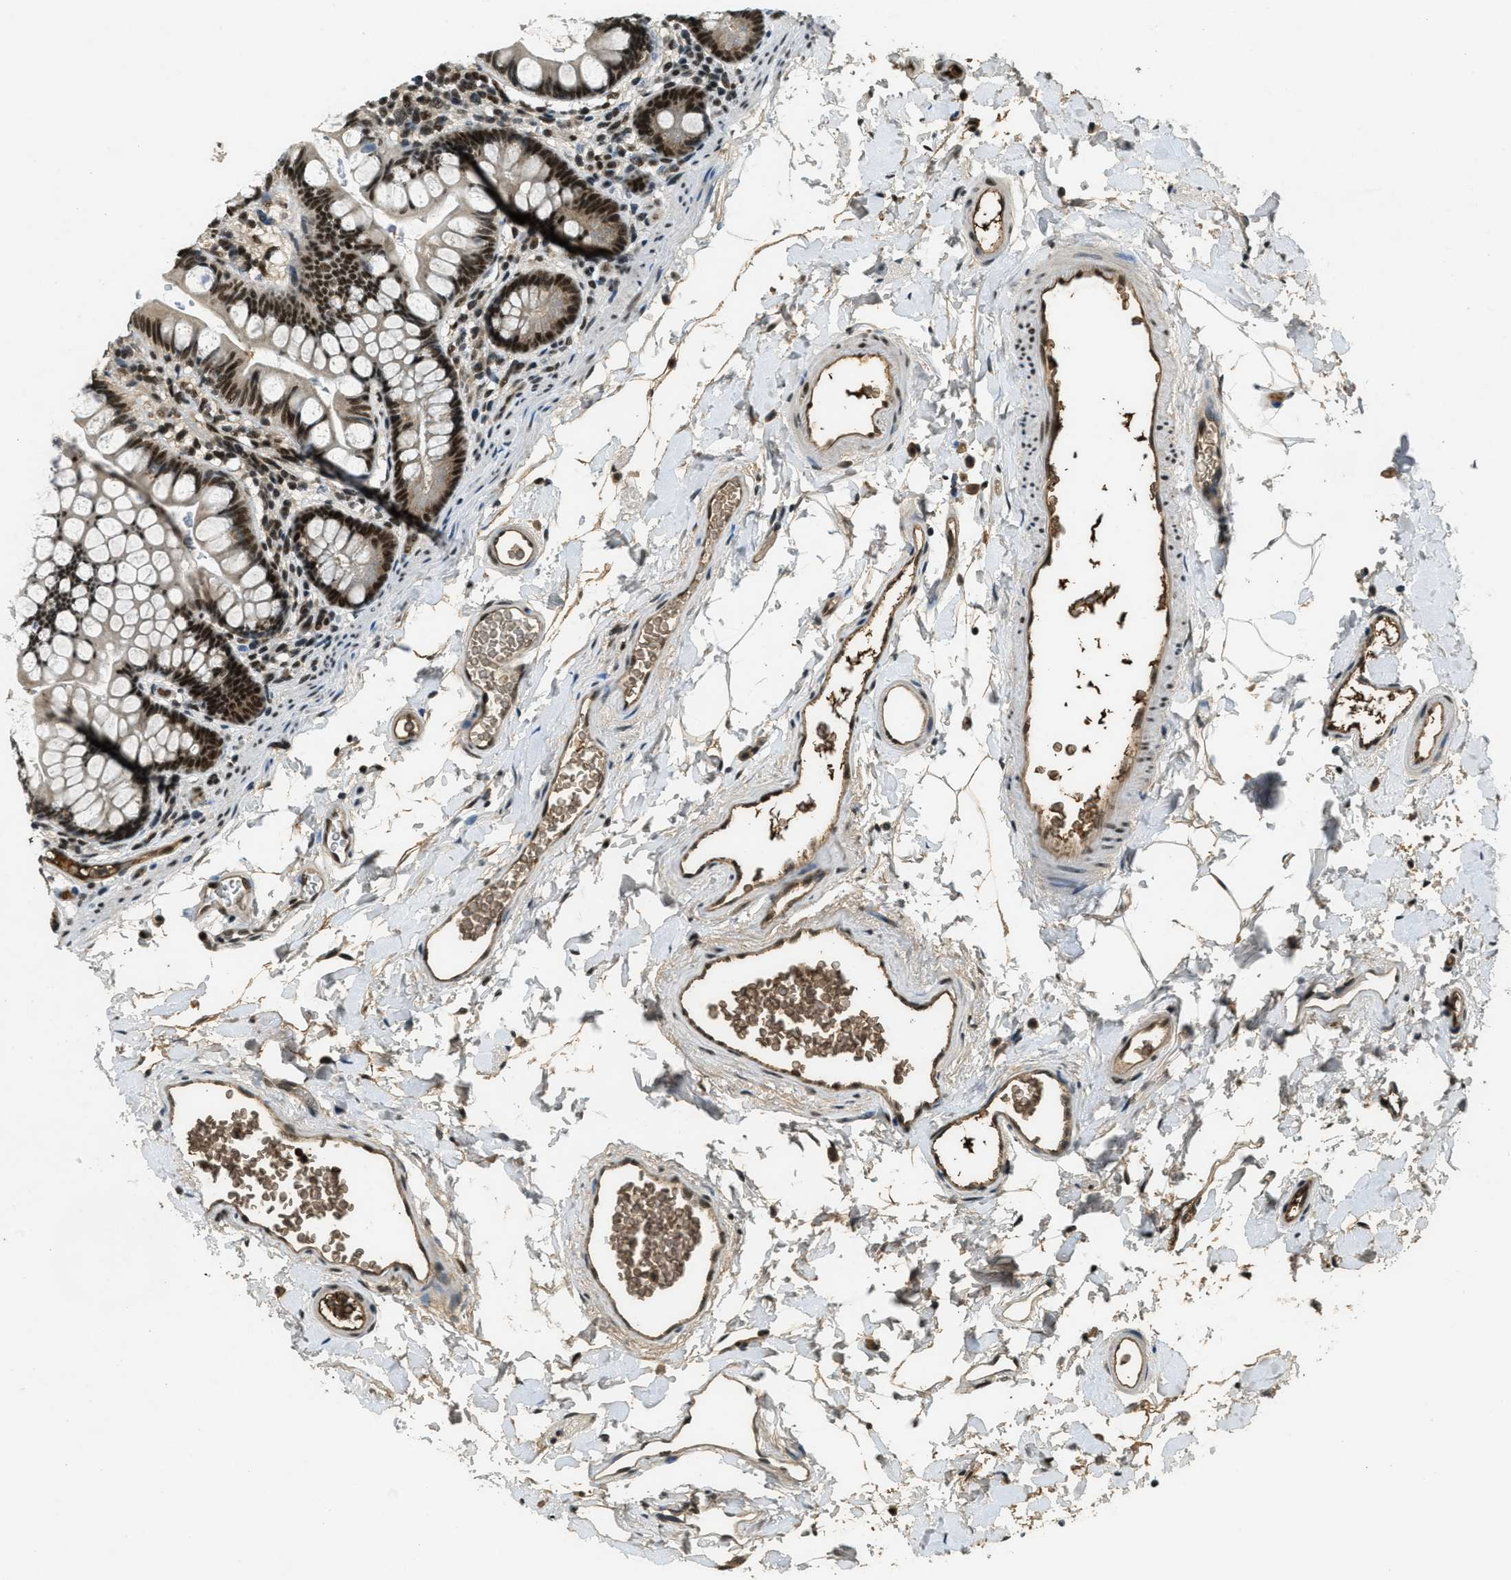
{"staining": {"intensity": "strong", "quantity": ">75%", "location": "nuclear"}, "tissue": "small intestine", "cell_type": "Glandular cells", "image_type": "normal", "snomed": [{"axis": "morphology", "description": "Normal tissue, NOS"}, {"axis": "topography", "description": "Small intestine"}], "caption": "Protein staining of benign small intestine displays strong nuclear positivity in about >75% of glandular cells. (brown staining indicates protein expression, while blue staining denotes nuclei).", "gene": "ZNF148", "patient": {"sex": "female", "age": 58}}